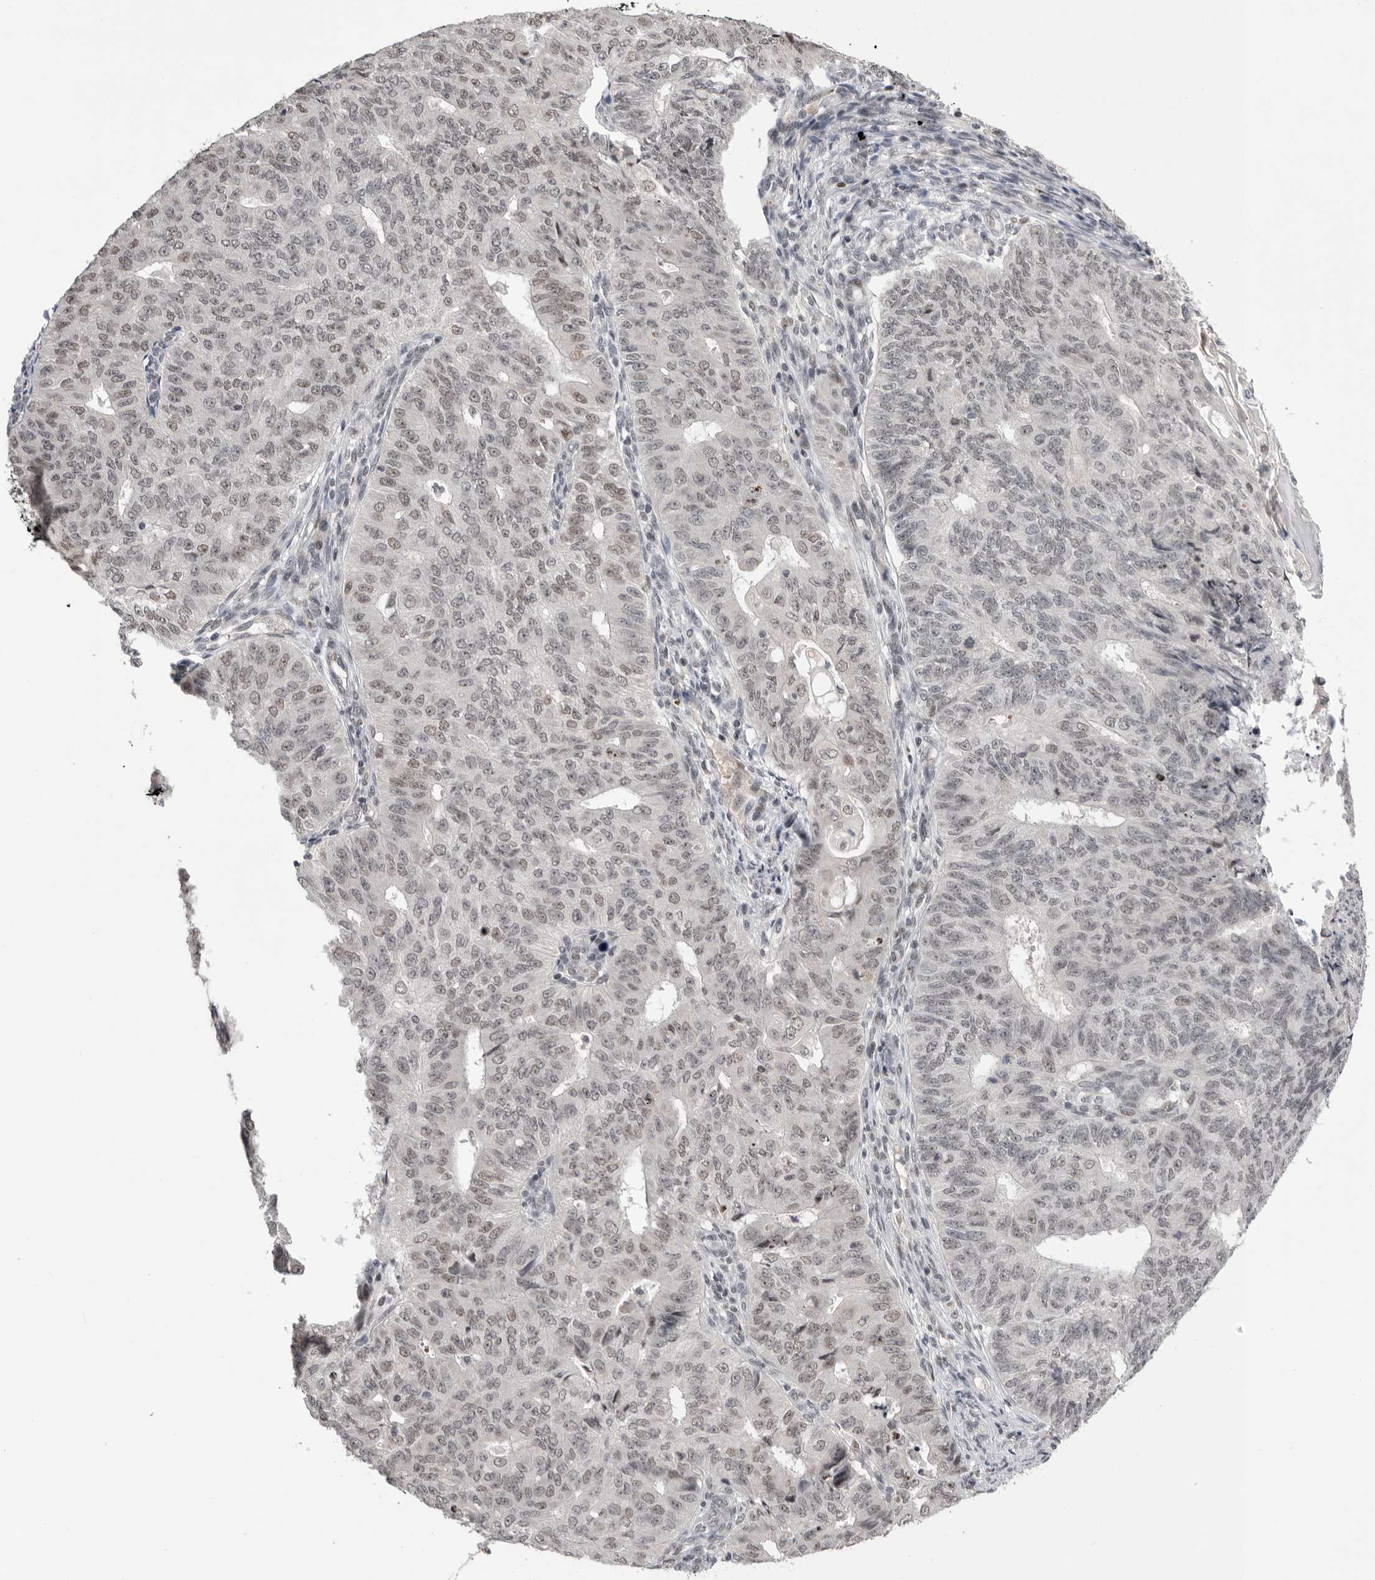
{"staining": {"intensity": "weak", "quantity": "25%-75%", "location": "nuclear"}, "tissue": "endometrial cancer", "cell_type": "Tumor cells", "image_type": "cancer", "snomed": [{"axis": "morphology", "description": "Adenocarcinoma, NOS"}, {"axis": "topography", "description": "Endometrium"}], "caption": "Endometrial adenocarcinoma stained for a protein (brown) reveals weak nuclear positive positivity in approximately 25%-75% of tumor cells.", "gene": "POU5F1", "patient": {"sex": "female", "age": 32}}